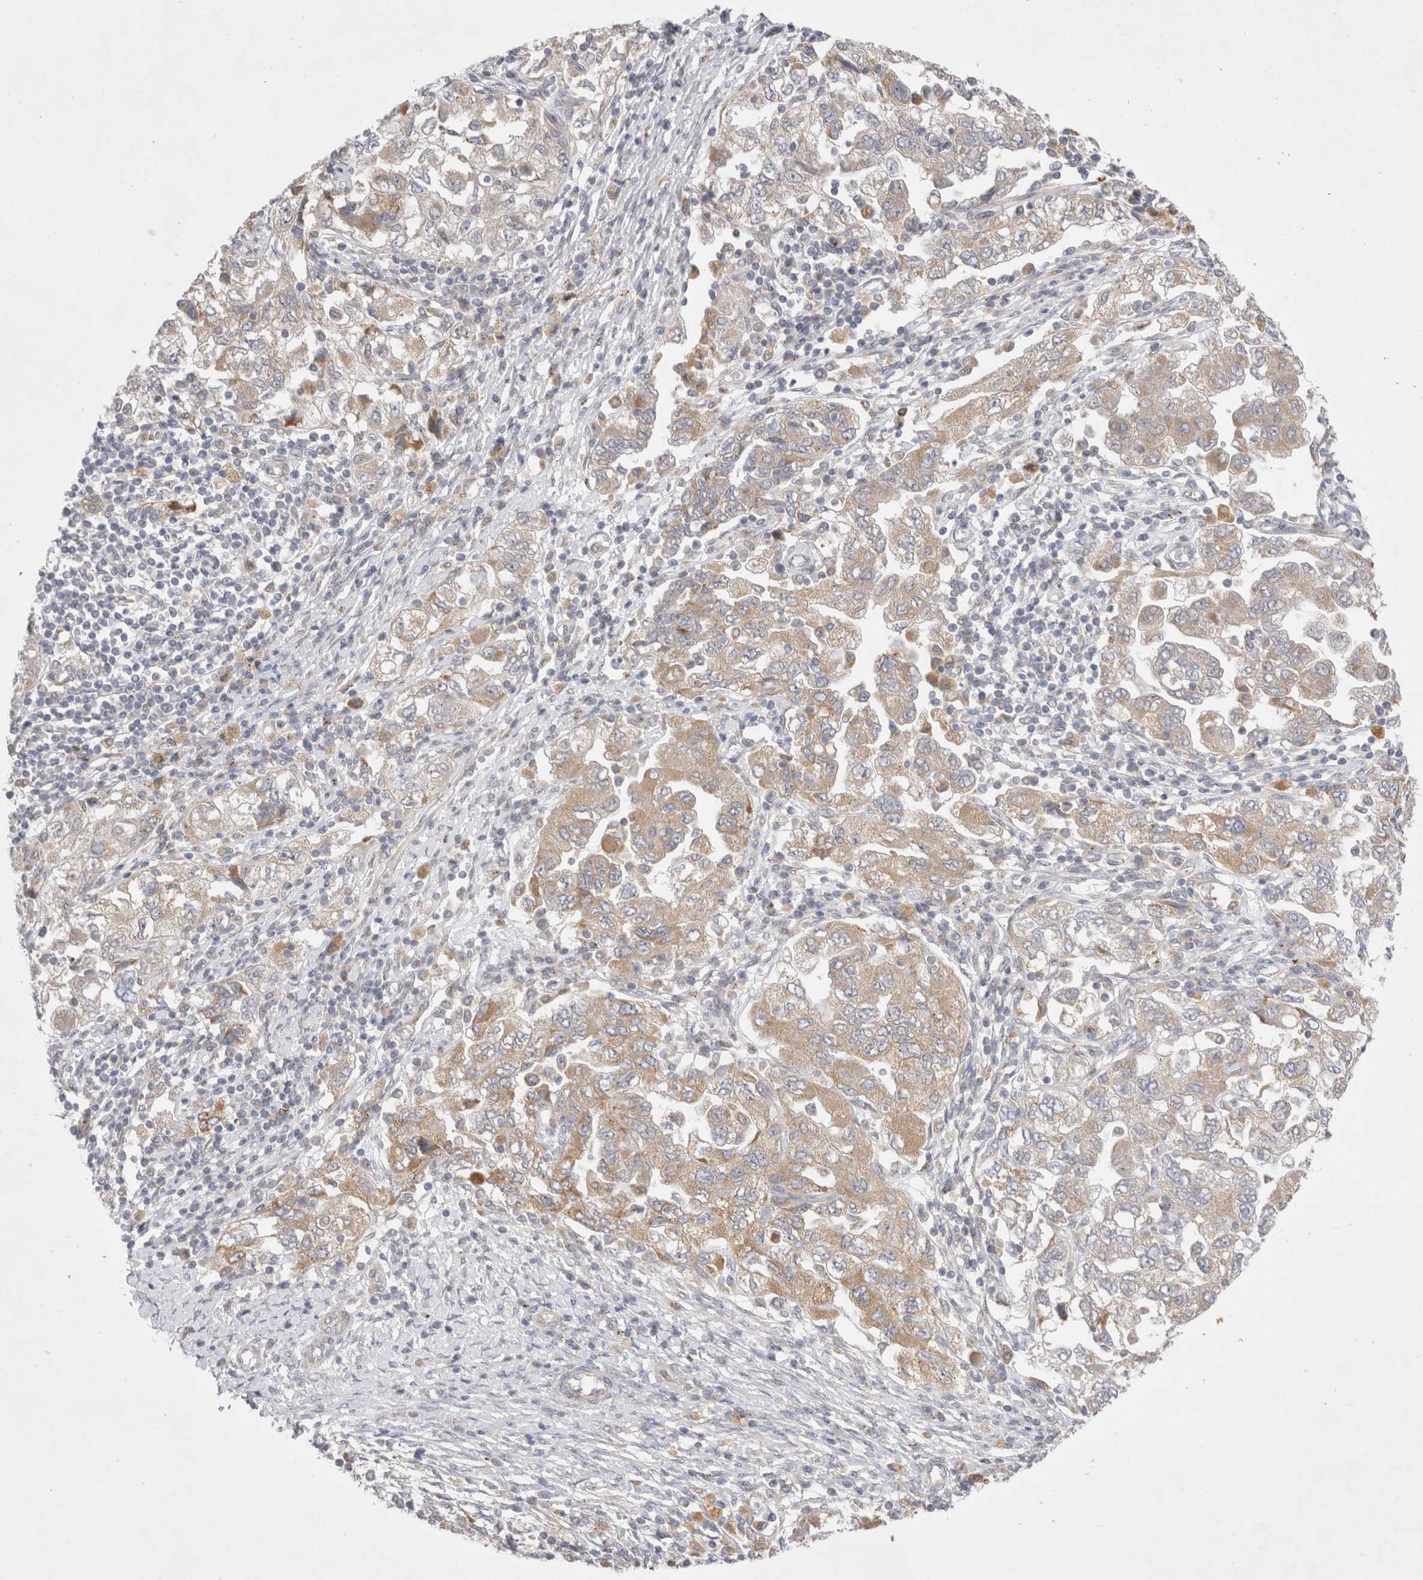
{"staining": {"intensity": "weak", "quantity": ">75%", "location": "cytoplasmic/membranous"}, "tissue": "ovarian cancer", "cell_type": "Tumor cells", "image_type": "cancer", "snomed": [{"axis": "morphology", "description": "Carcinoma, NOS"}, {"axis": "morphology", "description": "Cystadenocarcinoma, serous, NOS"}, {"axis": "topography", "description": "Ovary"}], "caption": "High-power microscopy captured an IHC photomicrograph of ovarian cancer, revealing weak cytoplasmic/membranous expression in about >75% of tumor cells. (brown staining indicates protein expression, while blue staining denotes nuclei).", "gene": "NPC1", "patient": {"sex": "female", "age": 69}}